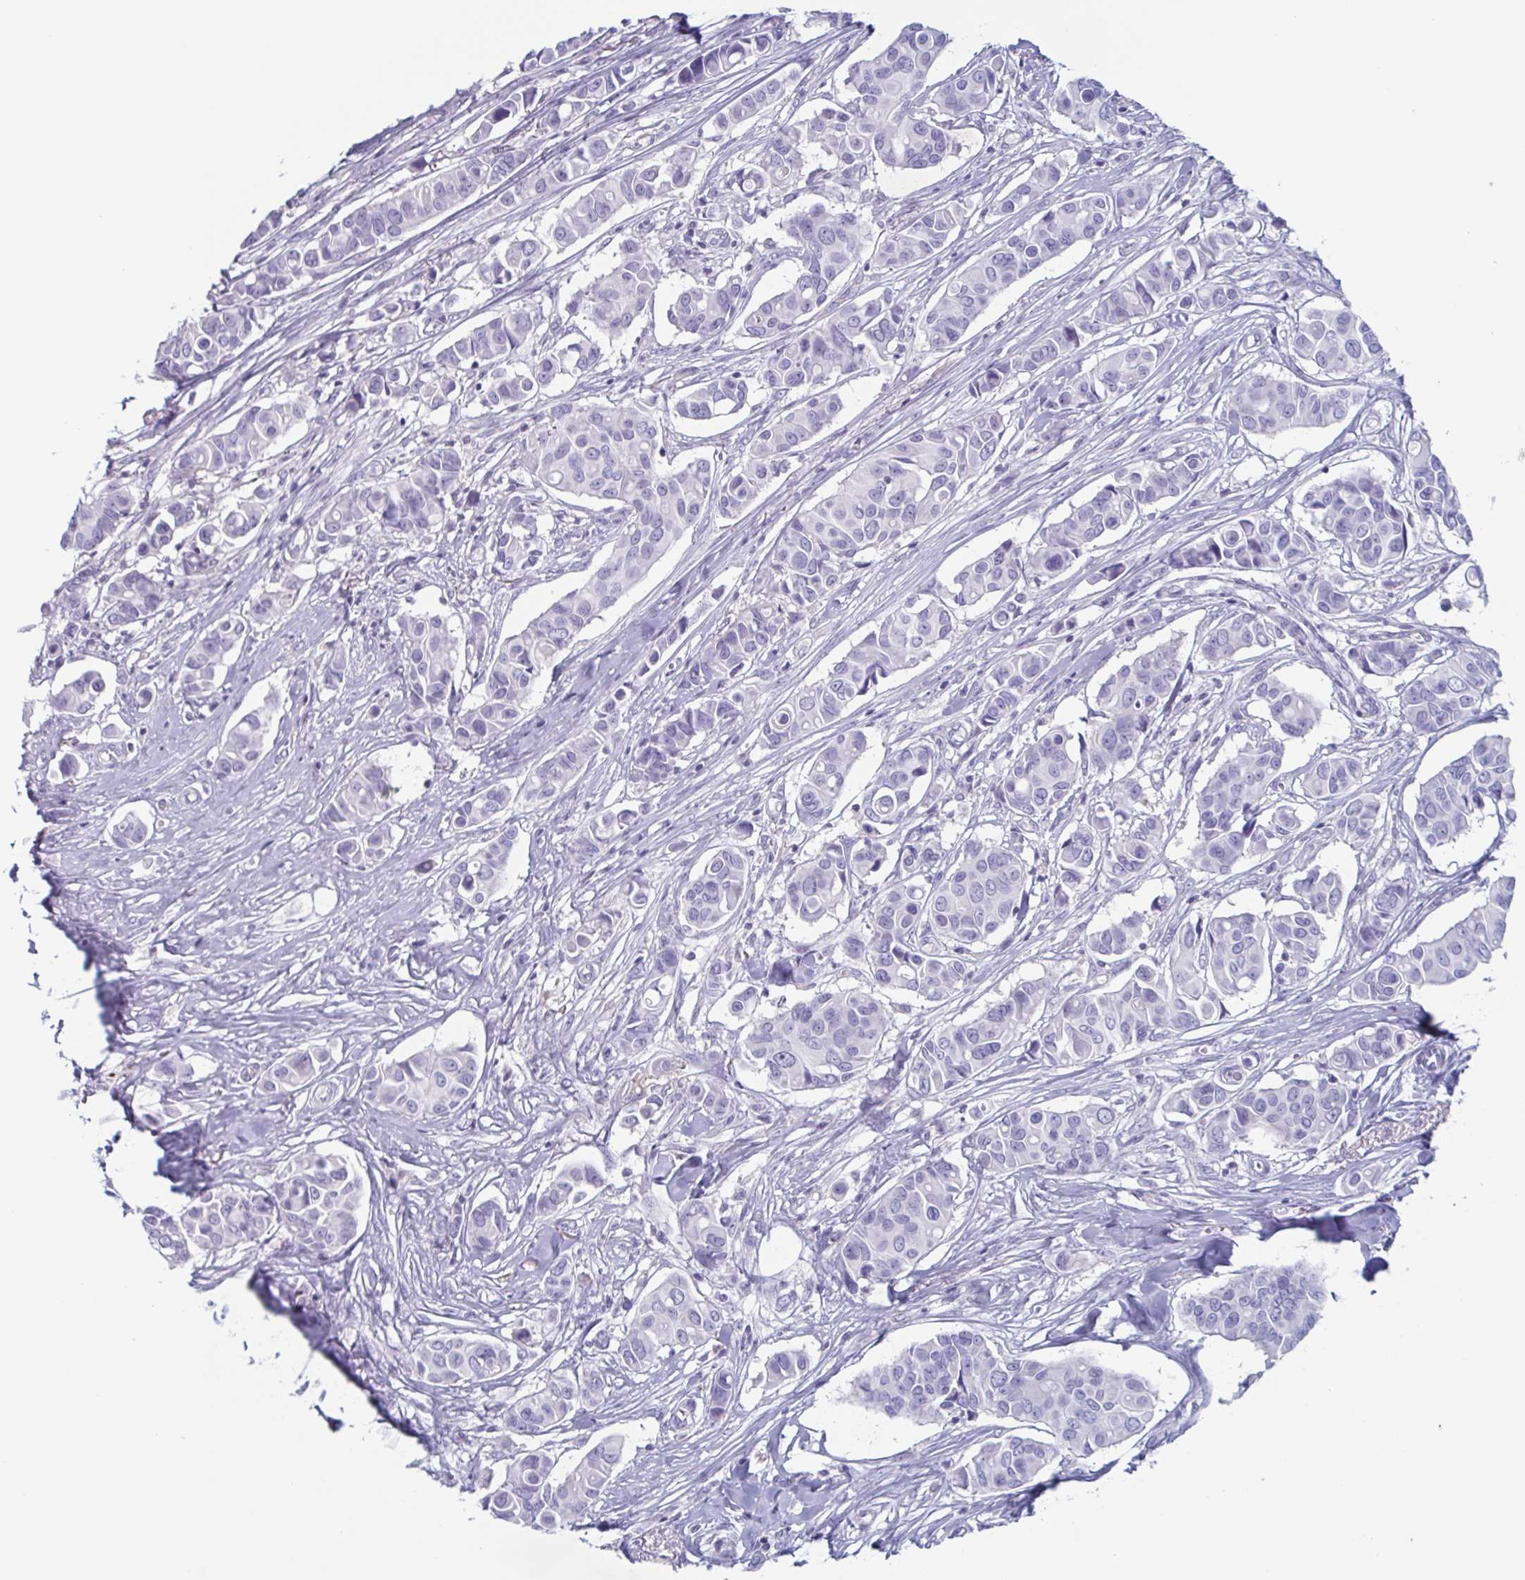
{"staining": {"intensity": "negative", "quantity": "none", "location": "none"}, "tissue": "breast cancer", "cell_type": "Tumor cells", "image_type": "cancer", "snomed": [{"axis": "morphology", "description": "Normal tissue, NOS"}, {"axis": "morphology", "description": "Duct carcinoma"}, {"axis": "topography", "description": "Skin"}, {"axis": "topography", "description": "Breast"}], "caption": "The image demonstrates no staining of tumor cells in breast intraductal carcinoma.", "gene": "BPI", "patient": {"sex": "female", "age": 54}}